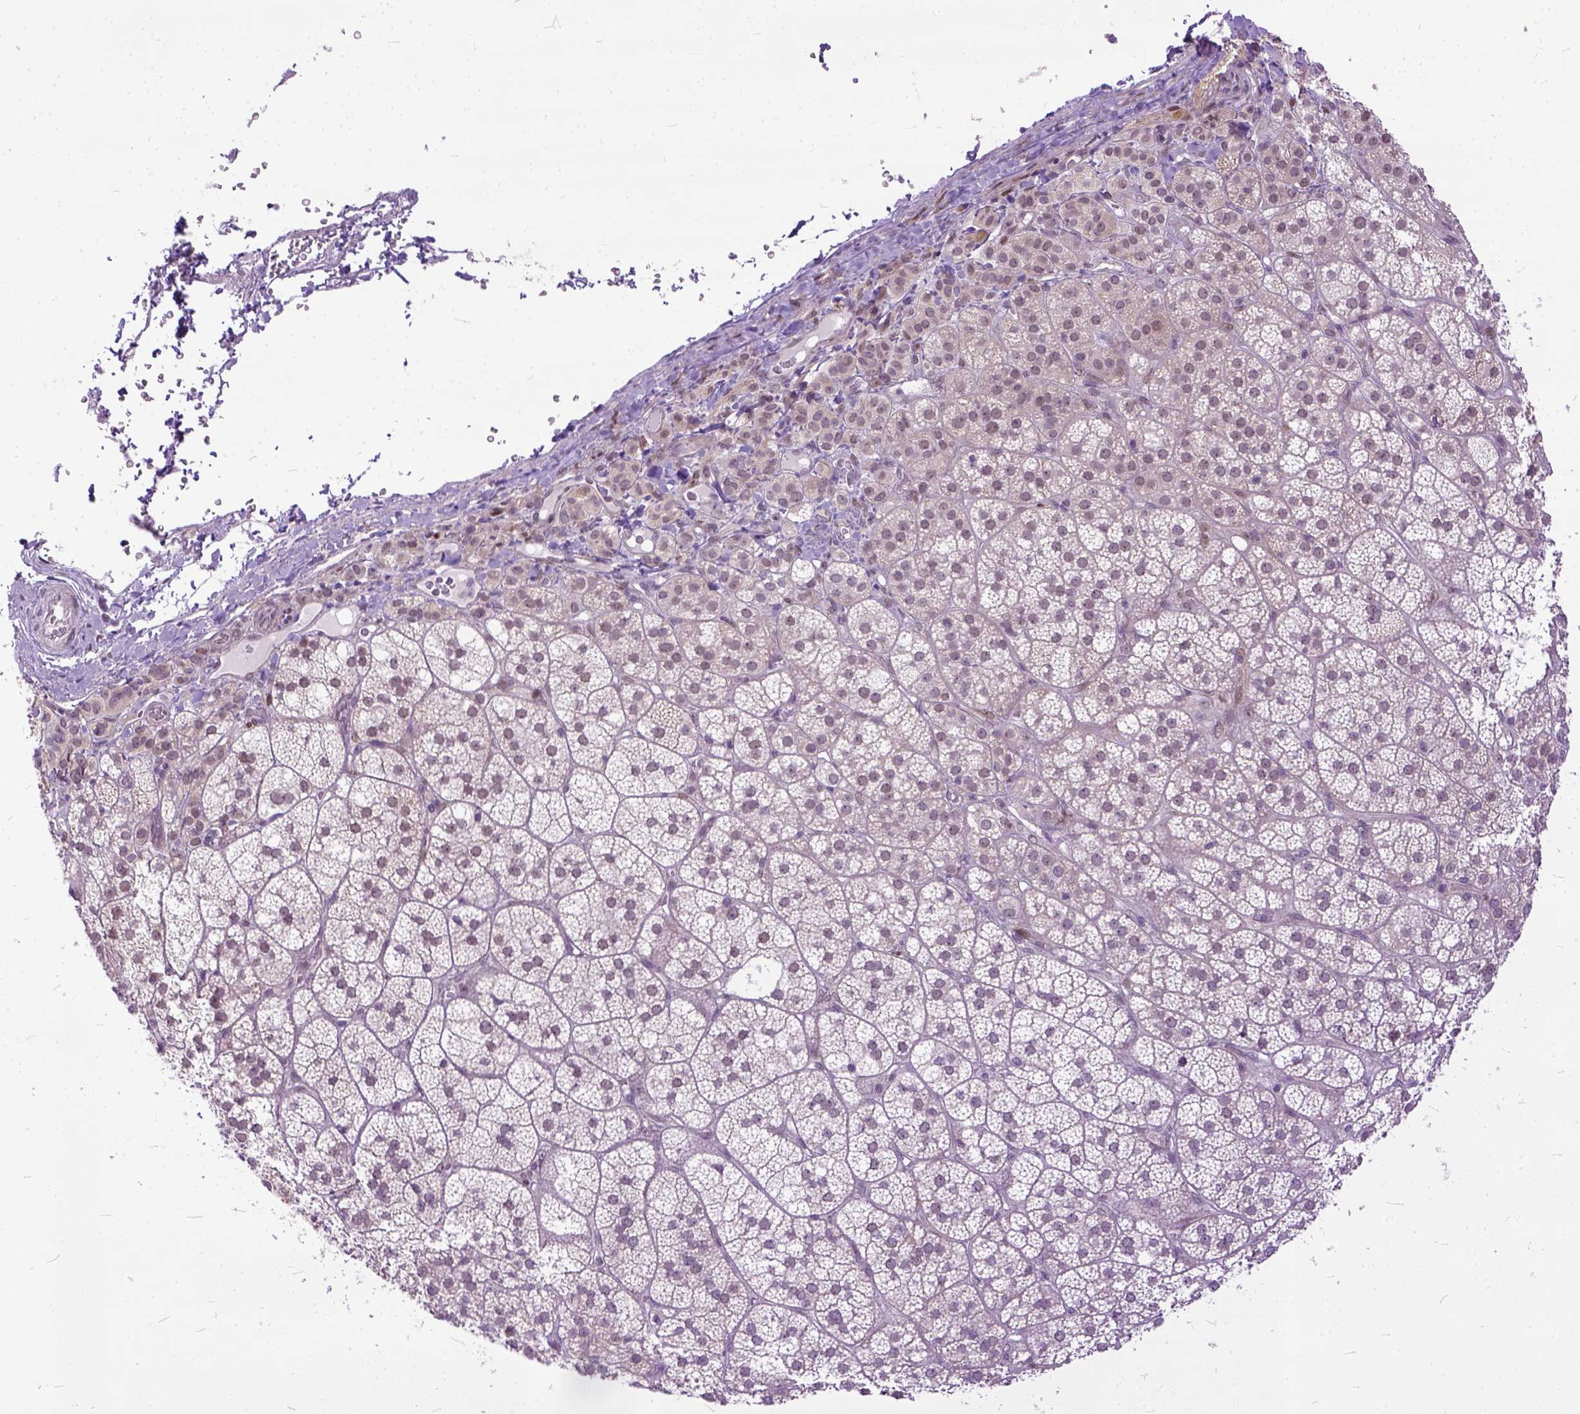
{"staining": {"intensity": "moderate", "quantity": "25%-75%", "location": "nuclear"}, "tissue": "adrenal gland", "cell_type": "Glandular cells", "image_type": "normal", "snomed": [{"axis": "morphology", "description": "Normal tissue, NOS"}, {"axis": "topography", "description": "Adrenal gland"}], "caption": "Immunohistochemistry (IHC) photomicrograph of benign adrenal gland stained for a protein (brown), which shows medium levels of moderate nuclear positivity in about 25%-75% of glandular cells.", "gene": "TCEAL7", "patient": {"sex": "female", "age": 60}}